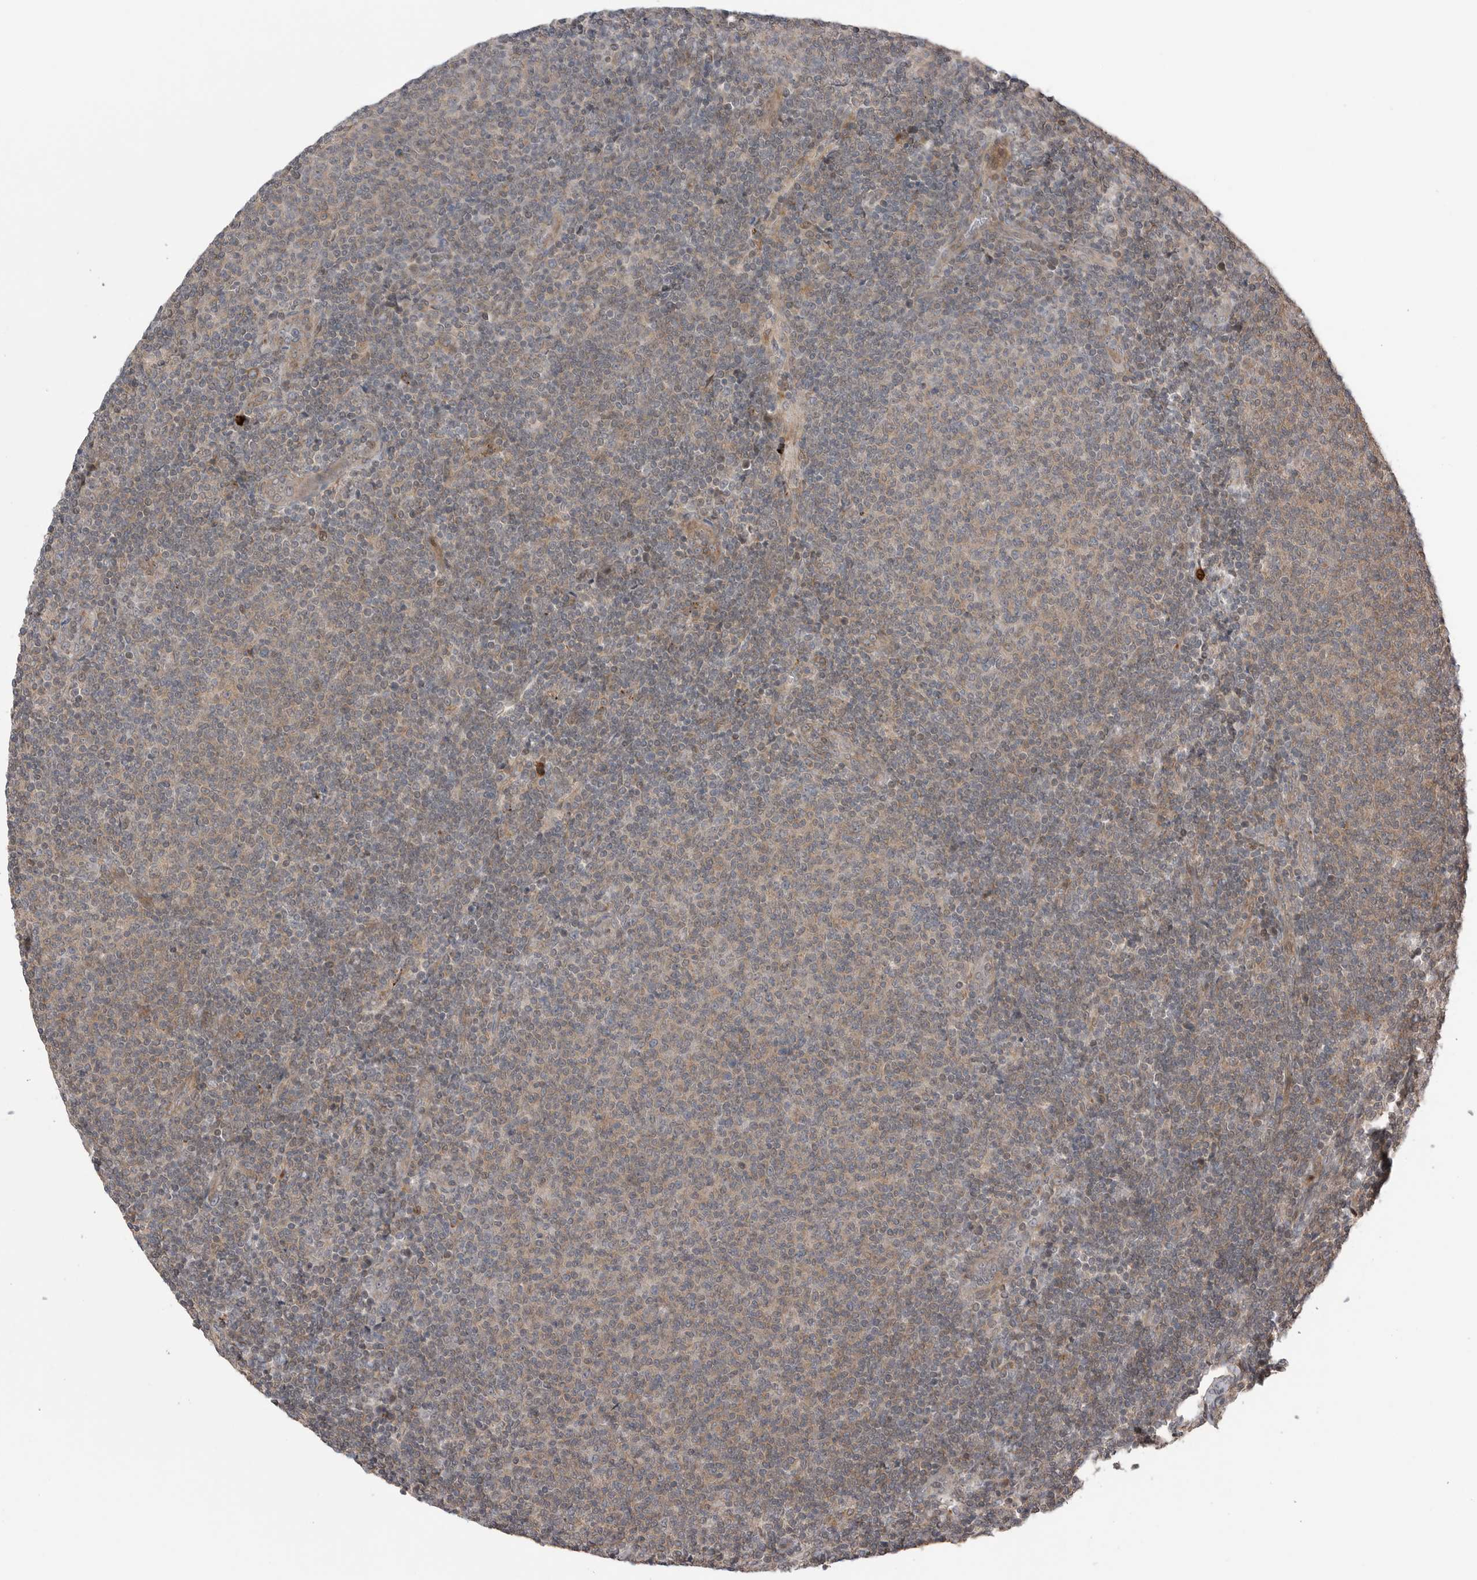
{"staining": {"intensity": "weak", "quantity": "<25%", "location": "cytoplasmic/membranous"}, "tissue": "lymphoma", "cell_type": "Tumor cells", "image_type": "cancer", "snomed": [{"axis": "morphology", "description": "Malignant lymphoma, non-Hodgkin's type, Low grade"}, {"axis": "topography", "description": "Lymph node"}], "caption": "The micrograph reveals no significant expression in tumor cells of lymphoma.", "gene": "PEAK1", "patient": {"sex": "male", "age": 66}}